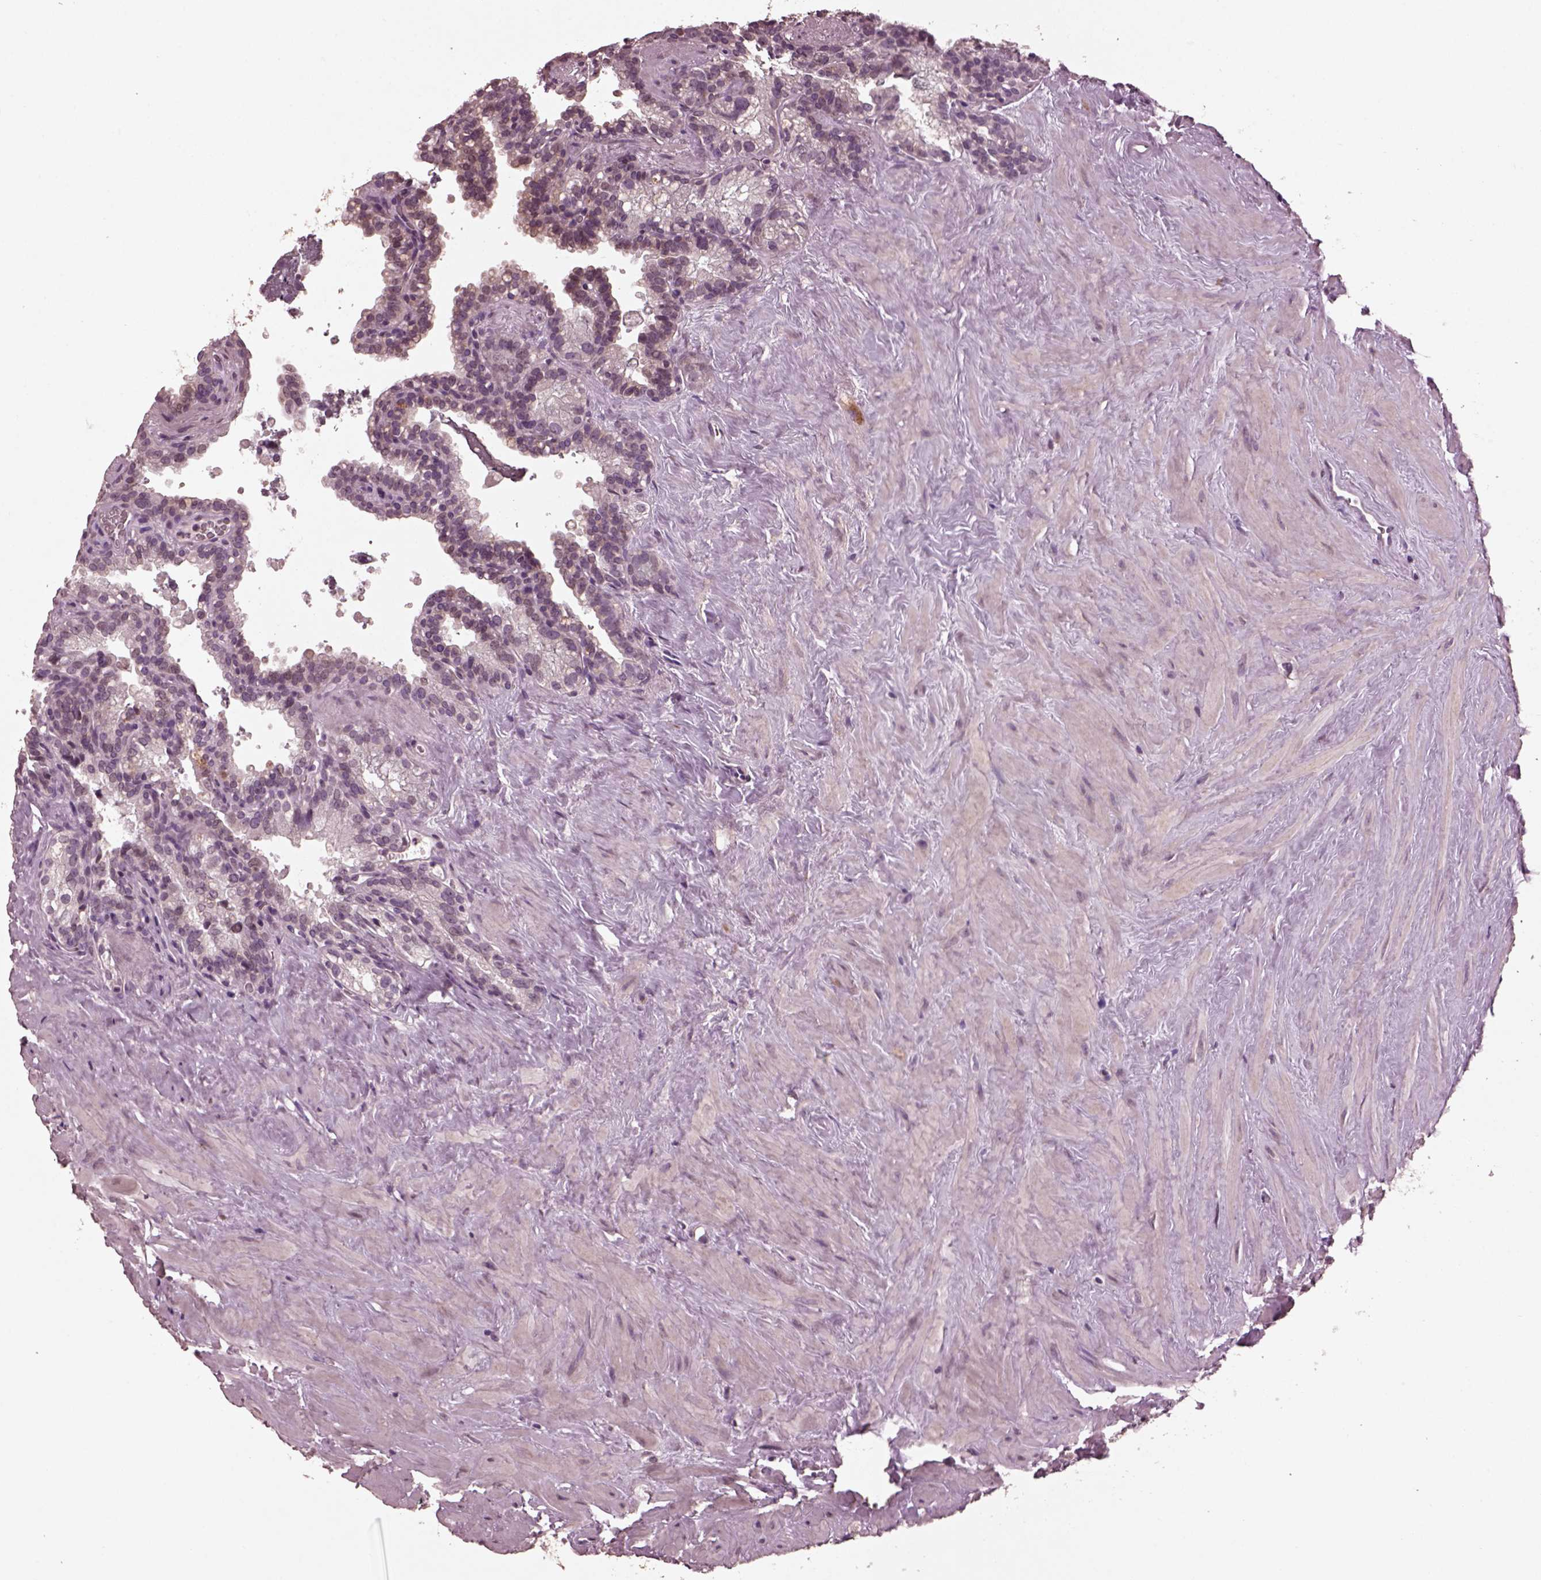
{"staining": {"intensity": "negative", "quantity": "none", "location": "none"}, "tissue": "seminal vesicle", "cell_type": "Glandular cells", "image_type": "normal", "snomed": [{"axis": "morphology", "description": "Normal tissue, NOS"}, {"axis": "topography", "description": "Seminal veicle"}], "caption": "Benign seminal vesicle was stained to show a protein in brown. There is no significant staining in glandular cells. (Brightfield microscopy of DAB (3,3'-diaminobenzidine) immunohistochemistry at high magnification).", "gene": "IL18RAP", "patient": {"sex": "male", "age": 71}}